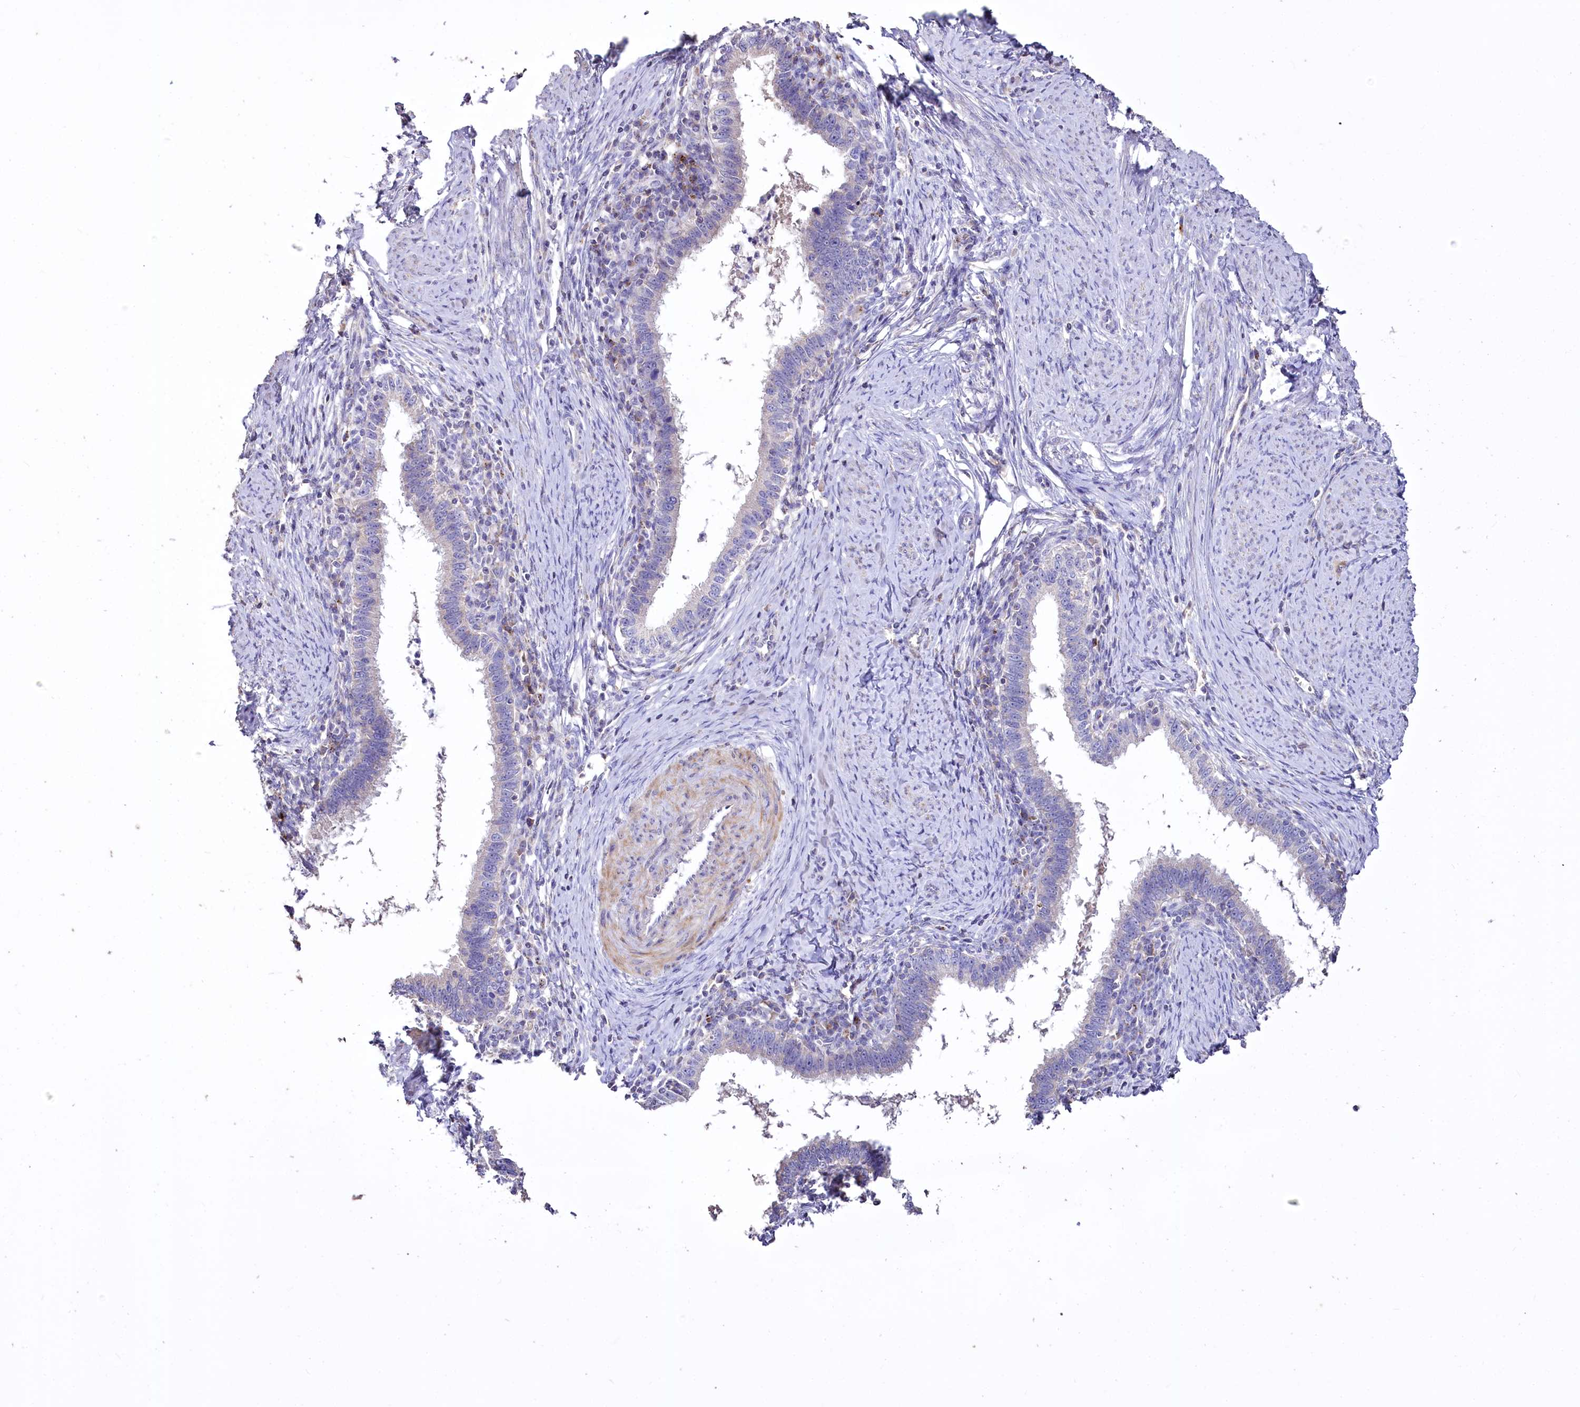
{"staining": {"intensity": "negative", "quantity": "none", "location": "none"}, "tissue": "cervical cancer", "cell_type": "Tumor cells", "image_type": "cancer", "snomed": [{"axis": "morphology", "description": "Adenocarcinoma, NOS"}, {"axis": "topography", "description": "Cervix"}], "caption": "There is no significant positivity in tumor cells of cervical cancer (adenocarcinoma).", "gene": "PTER", "patient": {"sex": "female", "age": 36}}